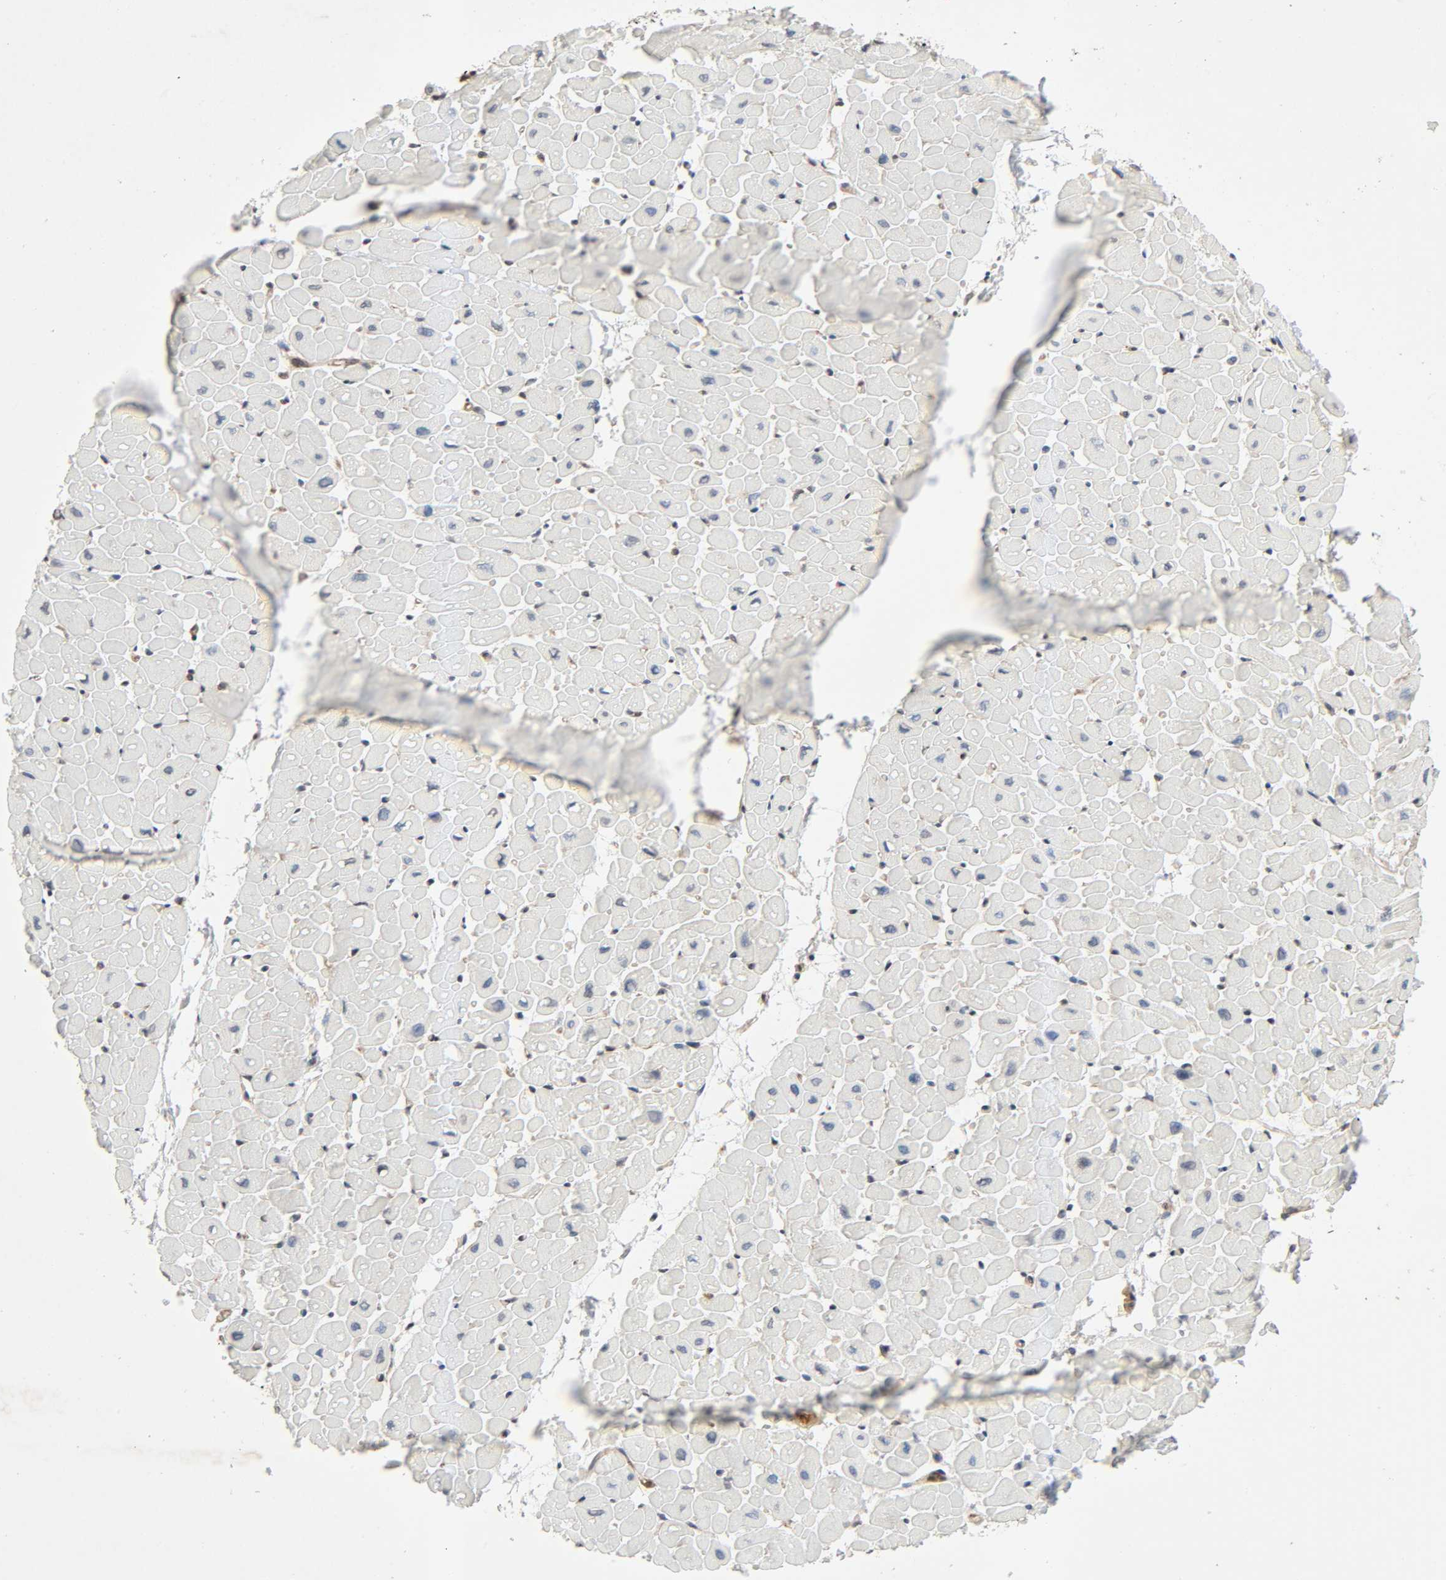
{"staining": {"intensity": "negative", "quantity": "none", "location": "none"}, "tissue": "heart muscle", "cell_type": "Cardiomyocytes", "image_type": "normal", "snomed": [{"axis": "morphology", "description": "Normal tissue, NOS"}, {"axis": "topography", "description": "Heart"}], "caption": "The photomicrograph displays no staining of cardiomyocytes in unremarkable heart muscle. (Stains: DAB IHC with hematoxylin counter stain, Microscopy: brightfield microscopy at high magnification).", "gene": "PTK2", "patient": {"sex": "male", "age": 45}}